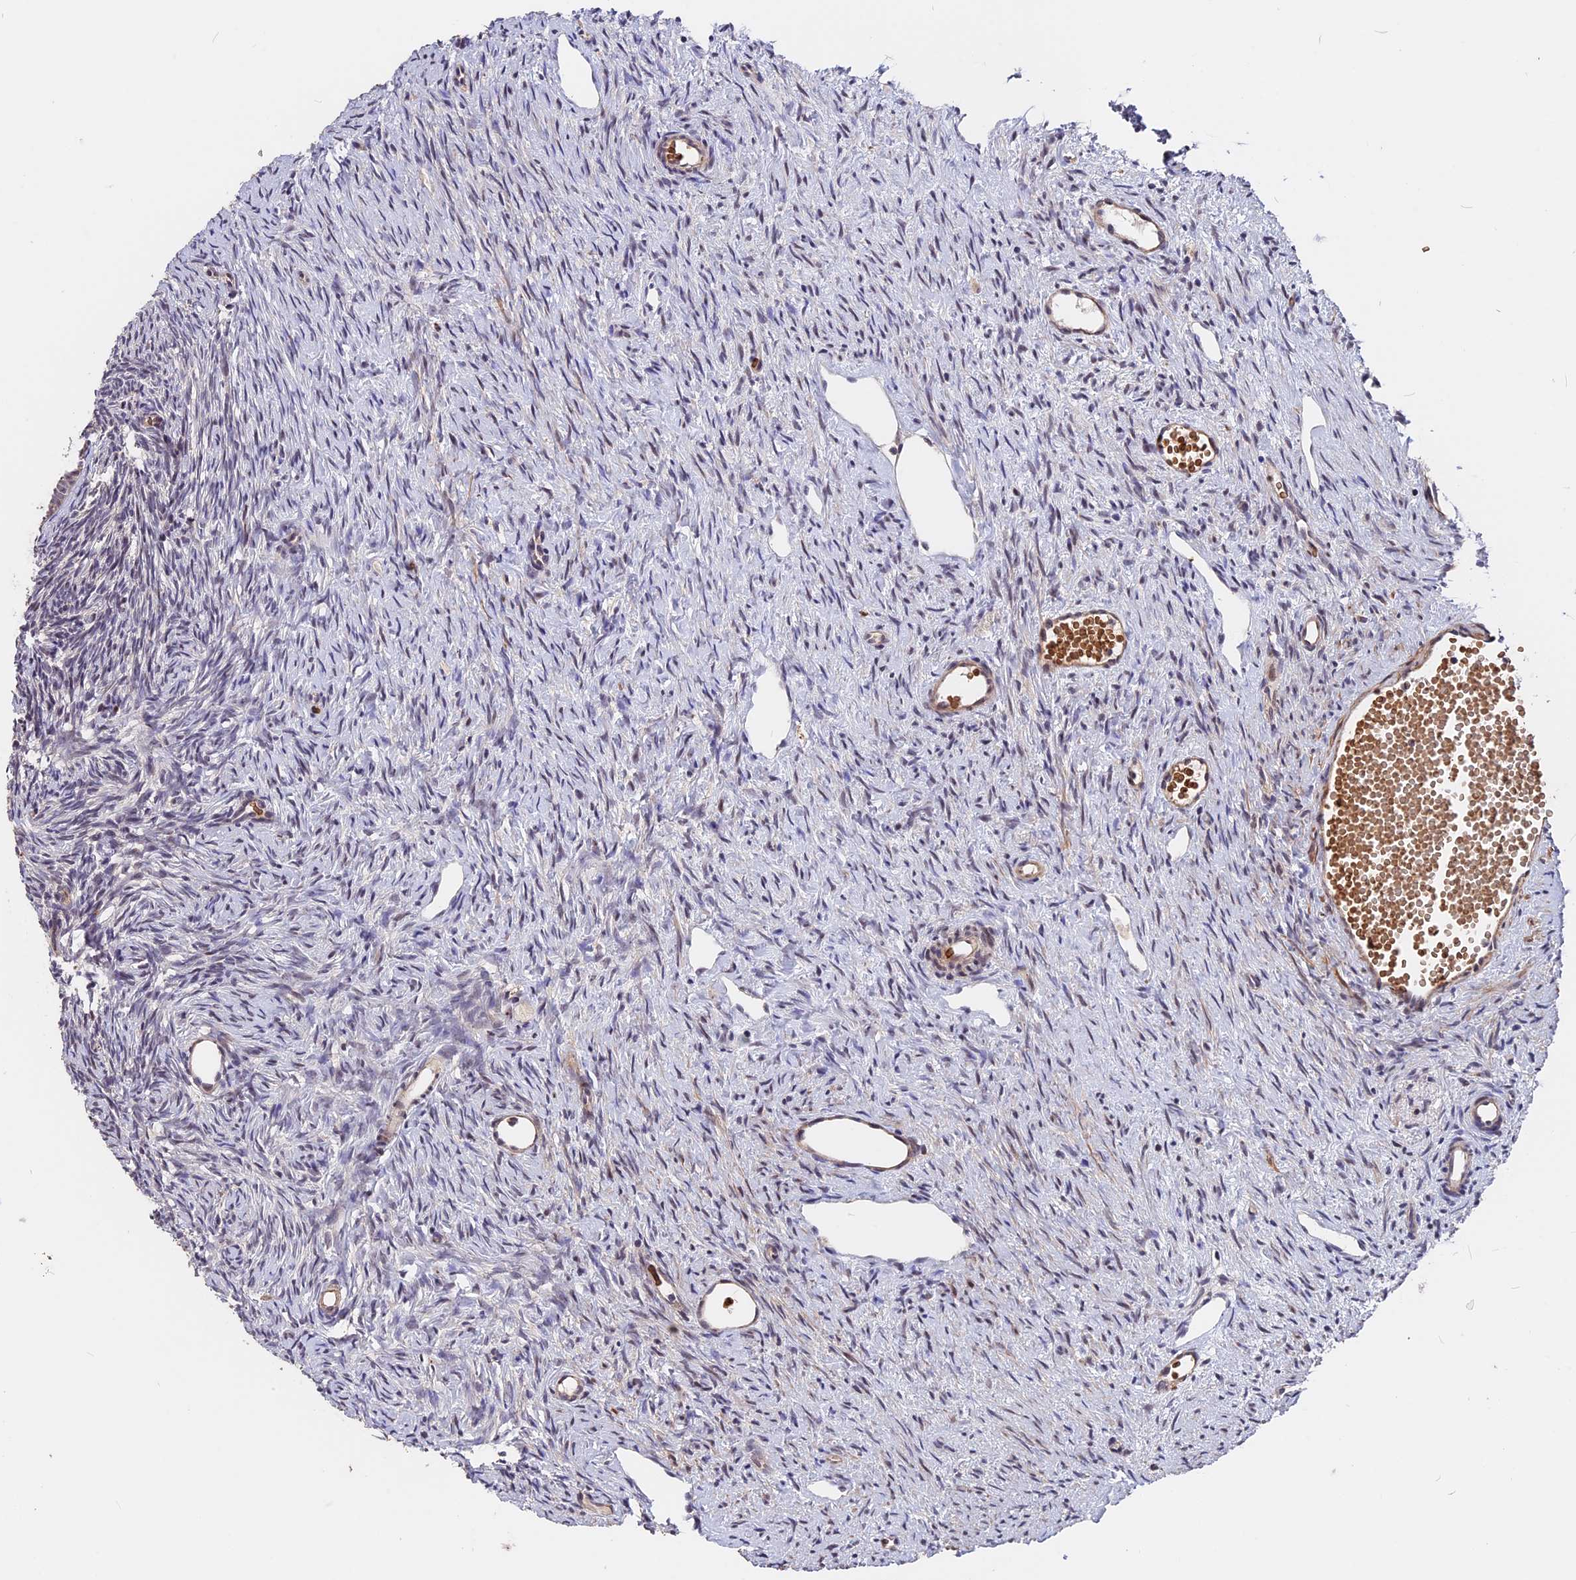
{"staining": {"intensity": "negative", "quantity": "none", "location": "none"}, "tissue": "ovary", "cell_type": "Follicle cells", "image_type": "normal", "snomed": [{"axis": "morphology", "description": "Normal tissue, NOS"}, {"axis": "topography", "description": "Ovary"}], "caption": "A high-resolution photomicrograph shows IHC staining of normal ovary, which displays no significant staining in follicle cells. The staining is performed using DAB brown chromogen with nuclei counter-stained in using hematoxylin.", "gene": "ZC3H10", "patient": {"sex": "female", "age": 51}}